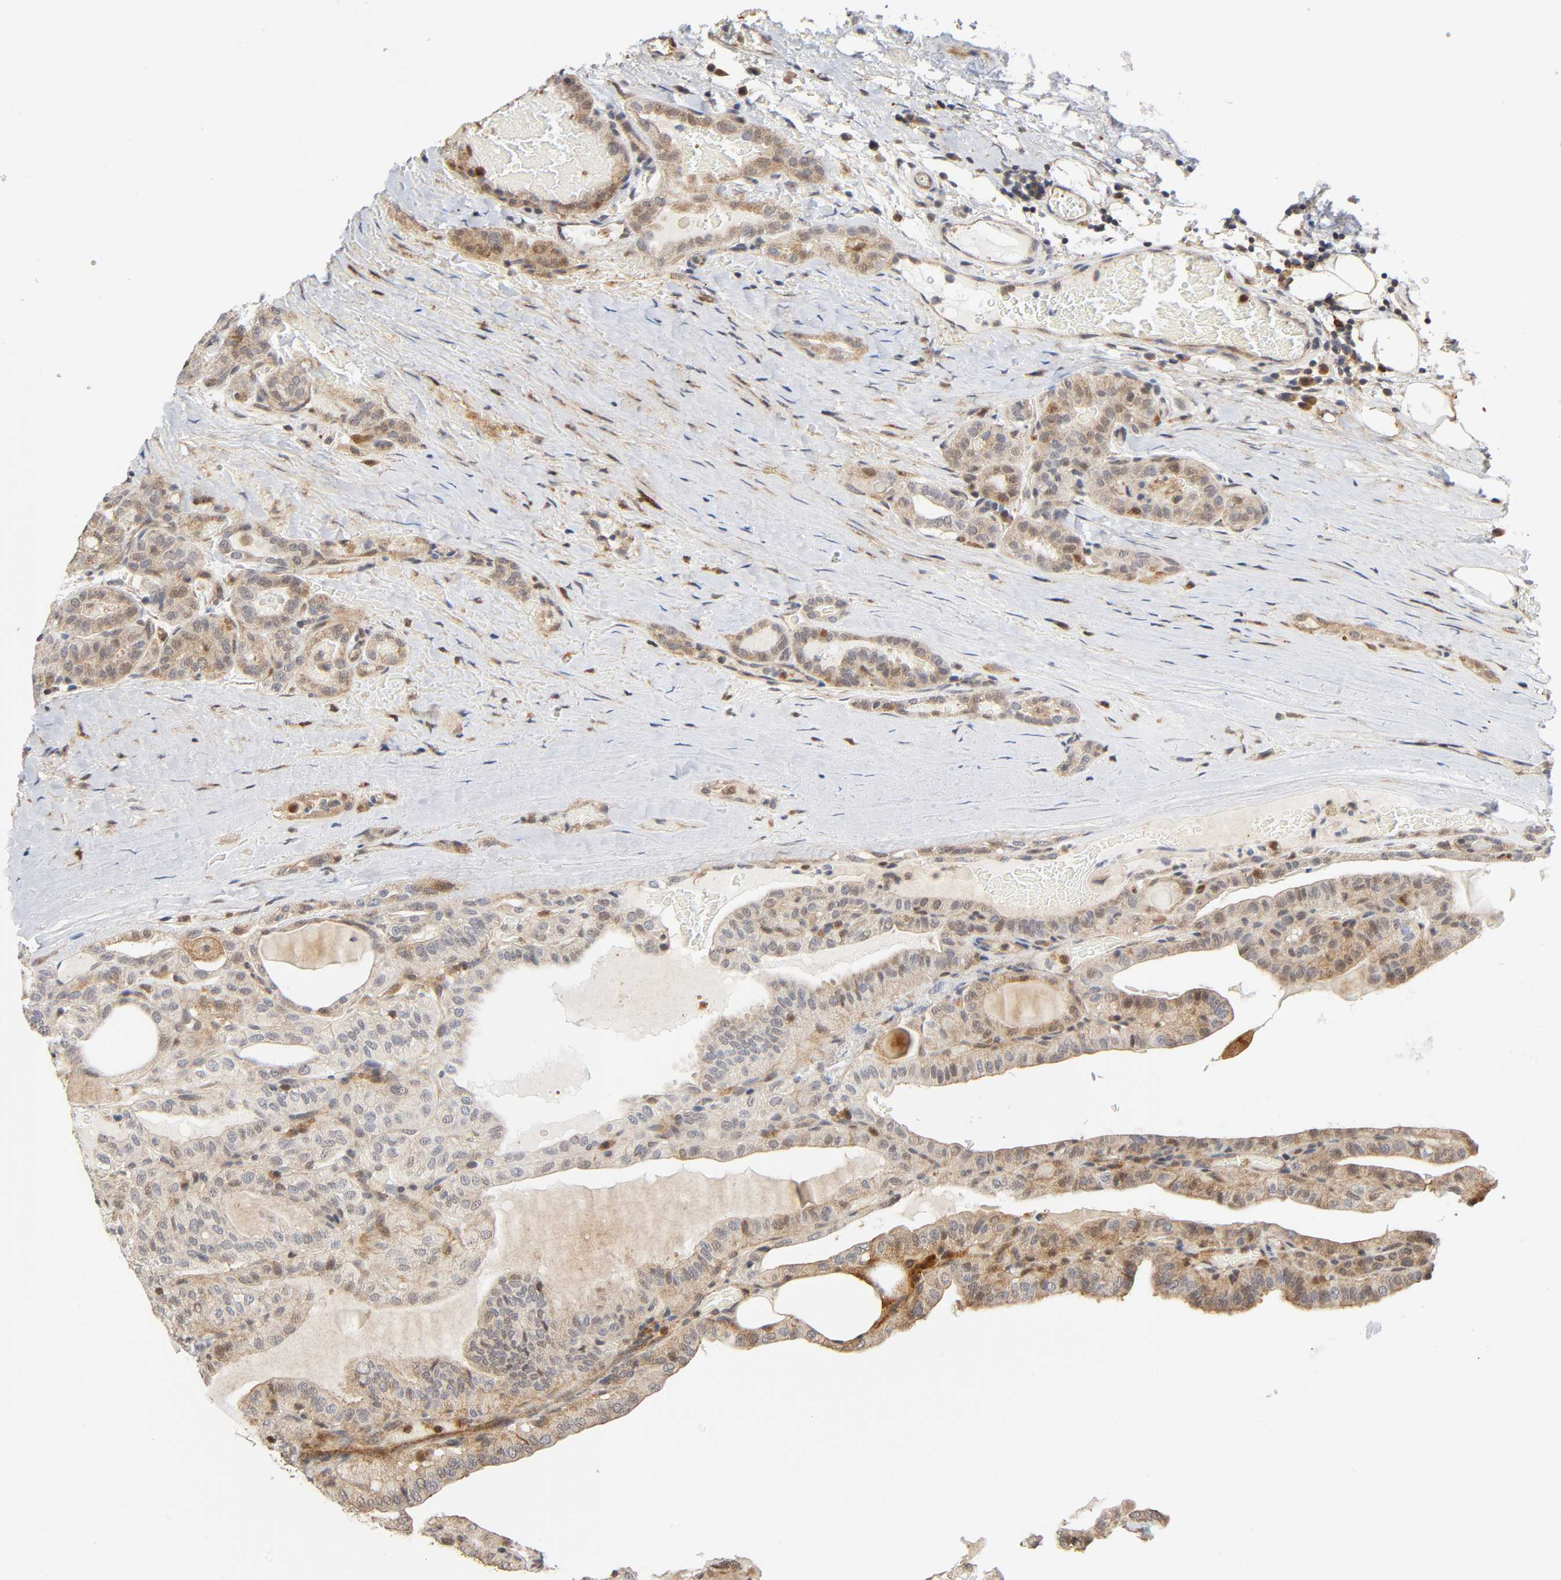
{"staining": {"intensity": "weak", "quantity": ">75%", "location": "cytoplasmic/membranous,nuclear"}, "tissue": "thyroid cancer", "cell_type": "Tumor cells", "image_type": "cancer", "snomed": [{"axis": "morphology", "description": "Papillary adenocarcinoma, NOS"}, {"axis": "topography", "description": "Thyroid gland"}], "caption": "Approximately >75% of tumor cells in thyroid cancer (papillary adenocarcinoma) display weak cytoplasmic/membranous and nuclear protein positivity as visualized by brown immunohistochemical staining.", "gene": "CASP9", "patient": {"sex": "male", "age": 77}}